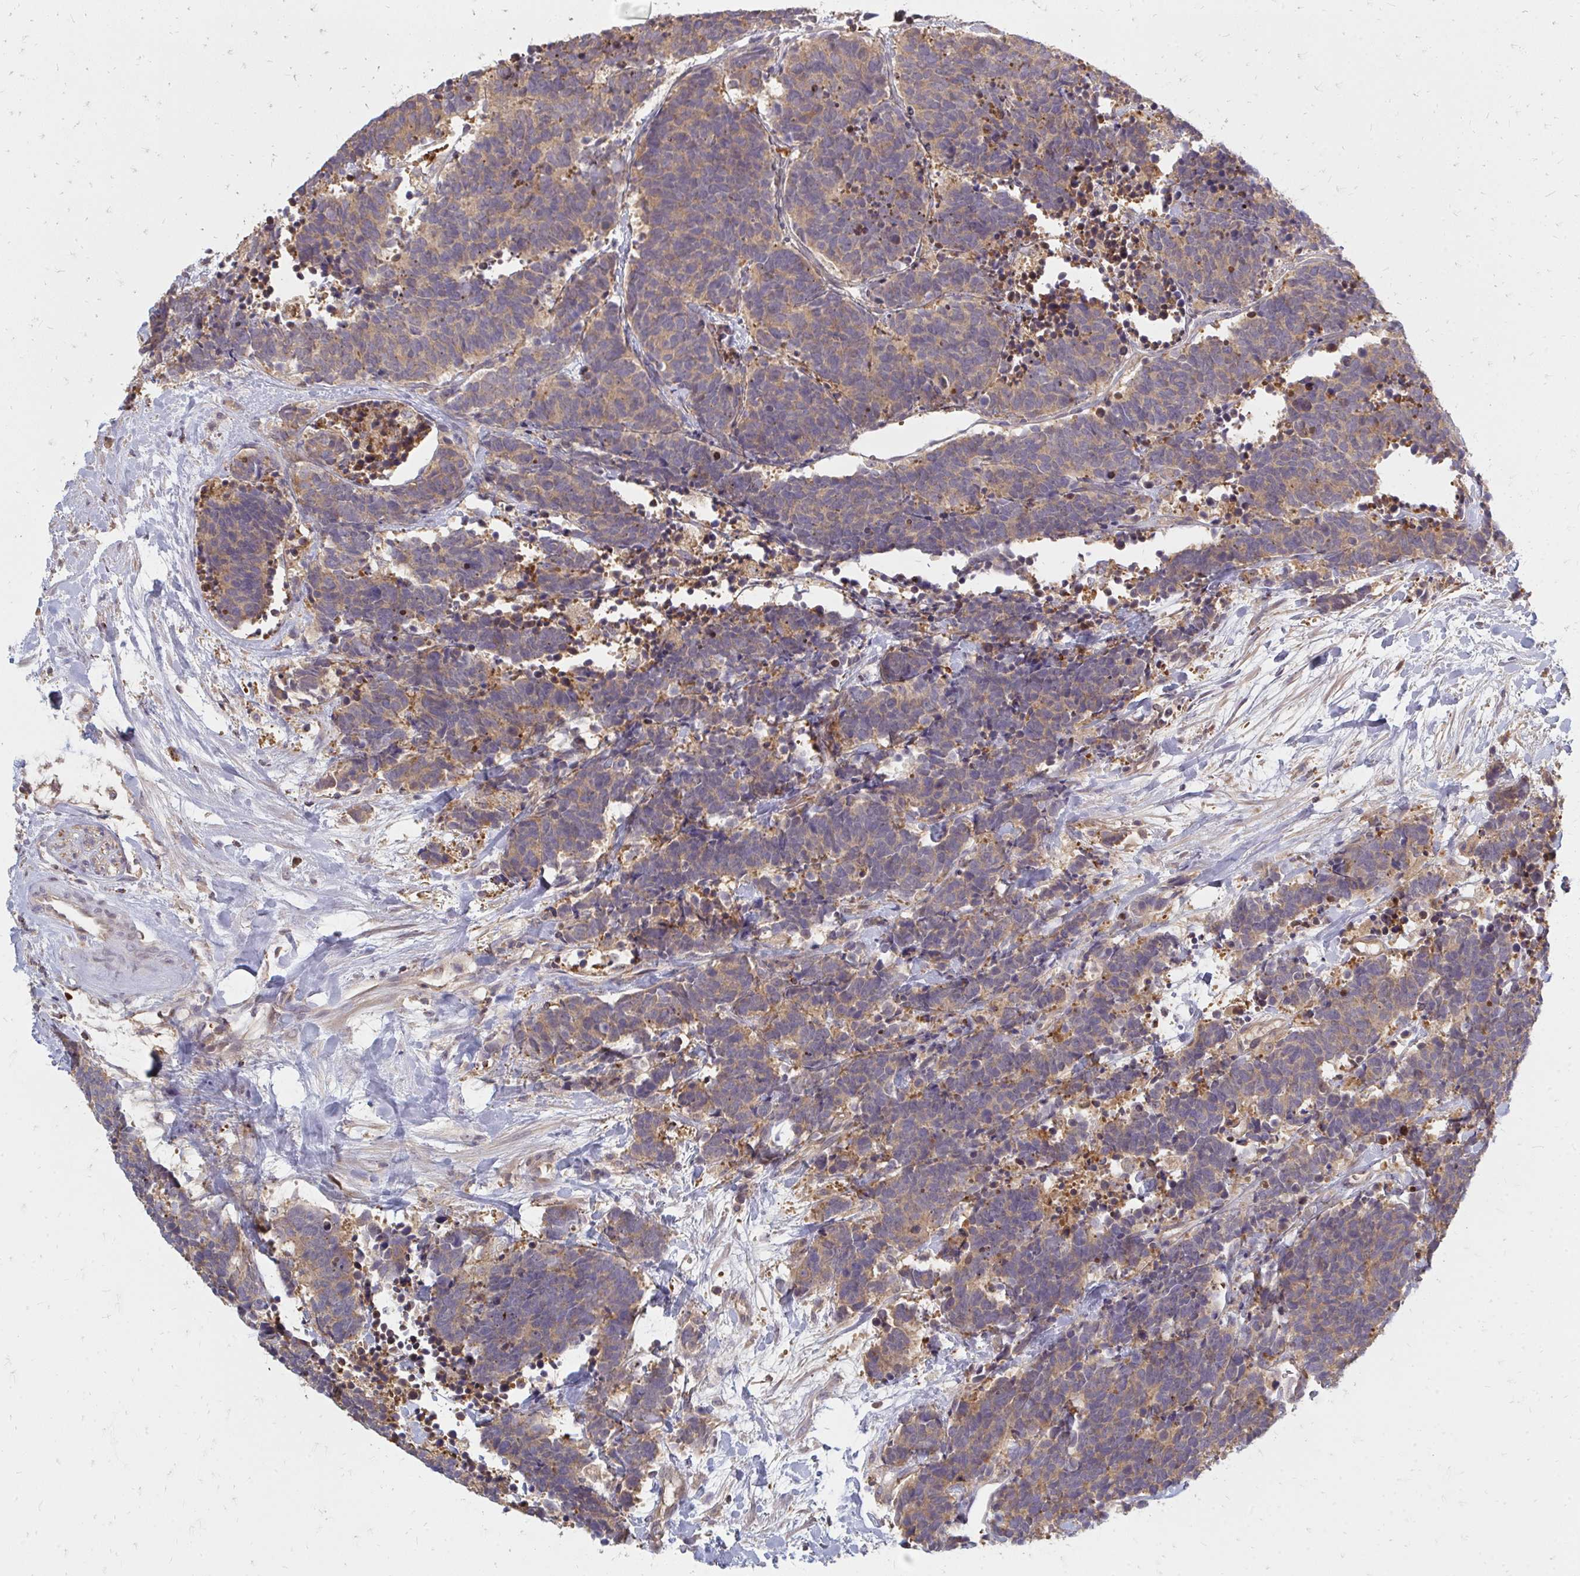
{"staining": {"intensity": "weak", "quantity": ">75%", "location": "cytoplasmic/membranous"}, "tissue": "carcinoid", "cell_type": "Tumor cells", "image_type": "cancer", "snomed": [{"axis": "morphology", "description": "Carcinoma, NOS"}, {"axis": "morphology", "description": "Carcinoid, malignant, NOS"}, {"axis": "topography", "description": "Prostate"}], "caption": "The immunohistochemical stain labels weak cytoplasmic/membranous staining in tumor cells of carcinoma tissue.", "gene": "ZNF285", "patient": {"sex": "male", "age": 57}}